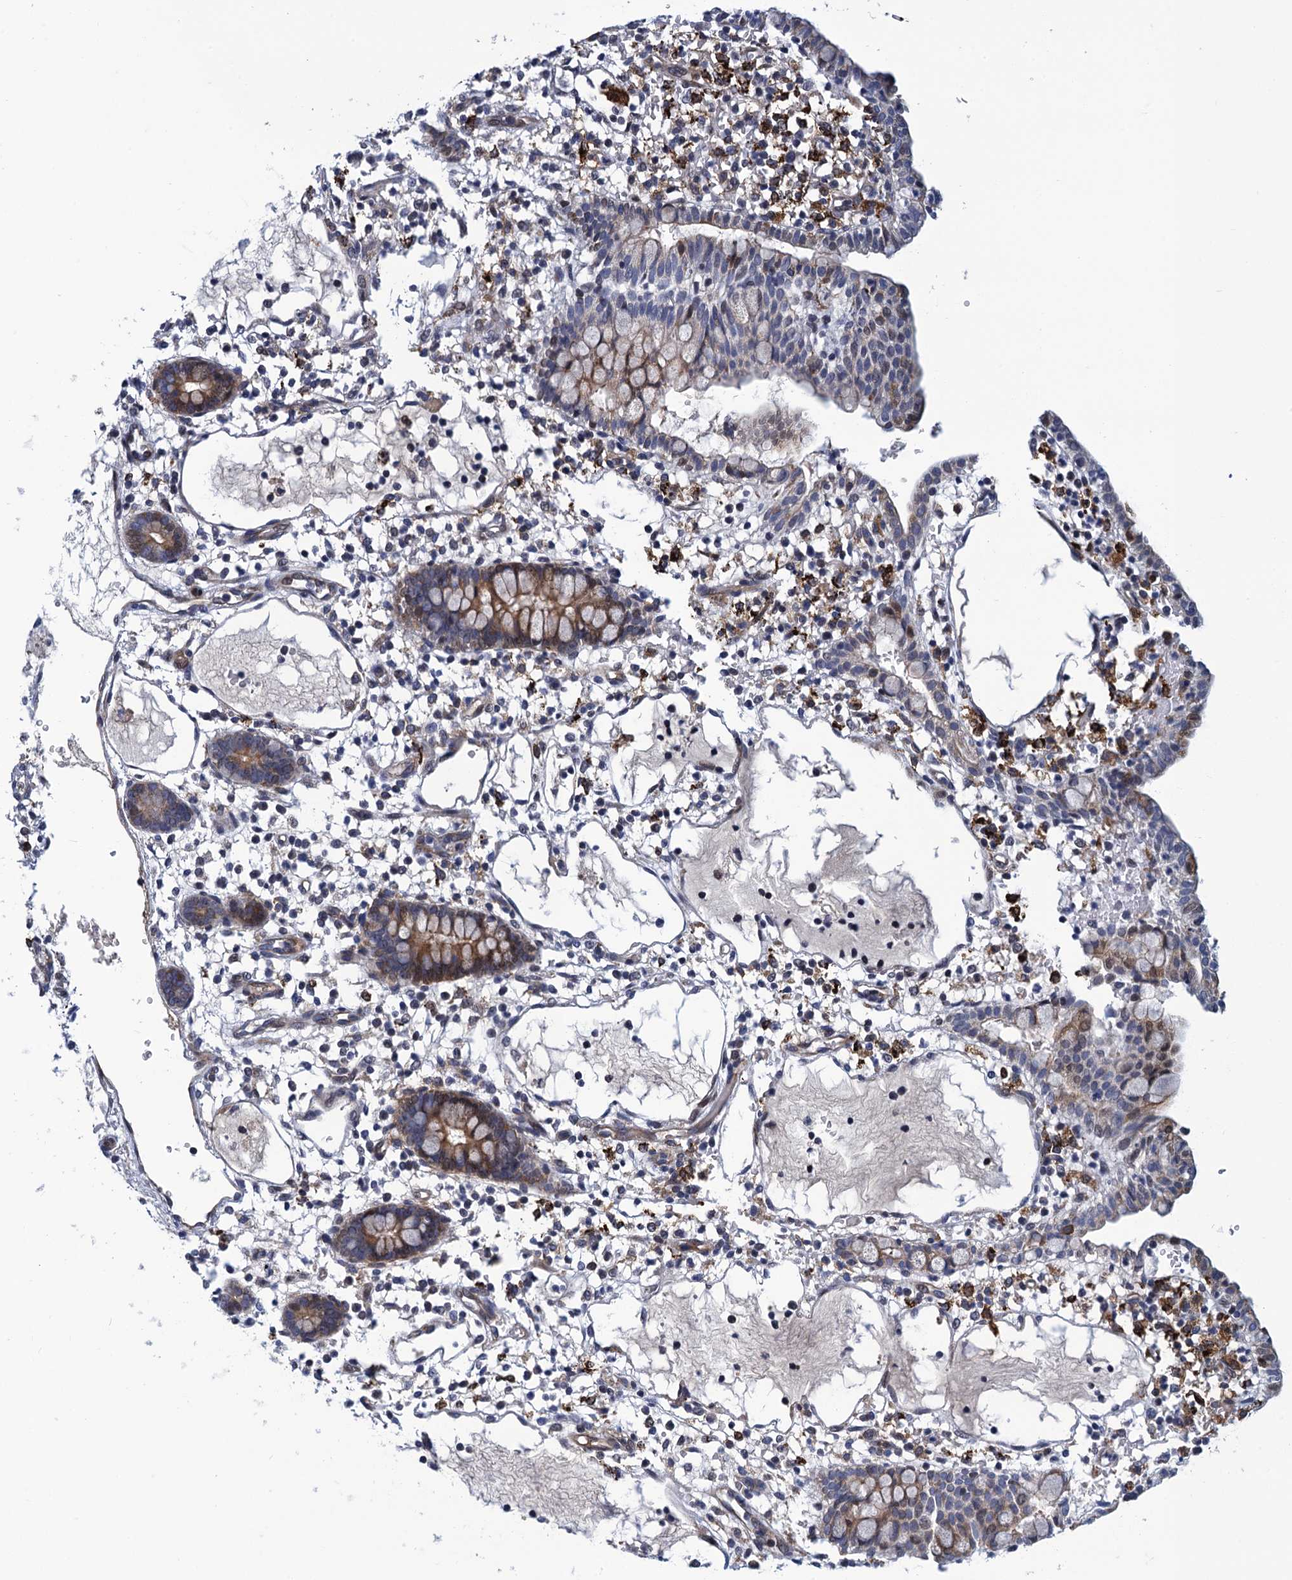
{"staining": {"intensity": "moderate", "quantity": ">75%", "location": "cytoplasmic/membranous"}, "tissue": "small intestine", "cell_type": "Glandular cells", "image_type": "normal", "snomed": [{"axis": "morphology", "description": "Normal tissue, NOS"}, {"axis": "morphology", "description": "Developmental malformation"}, {"axis": "topography", "description": "Small intestine"}], "caption": "DAB immunohistochemical staining of unremarkable human small intestine reveals moderate cytoplasmic/membranous protein positivity in about >75% of glandular cells.", "gene": "DNHD1", "patient": {"sex": "male"}}